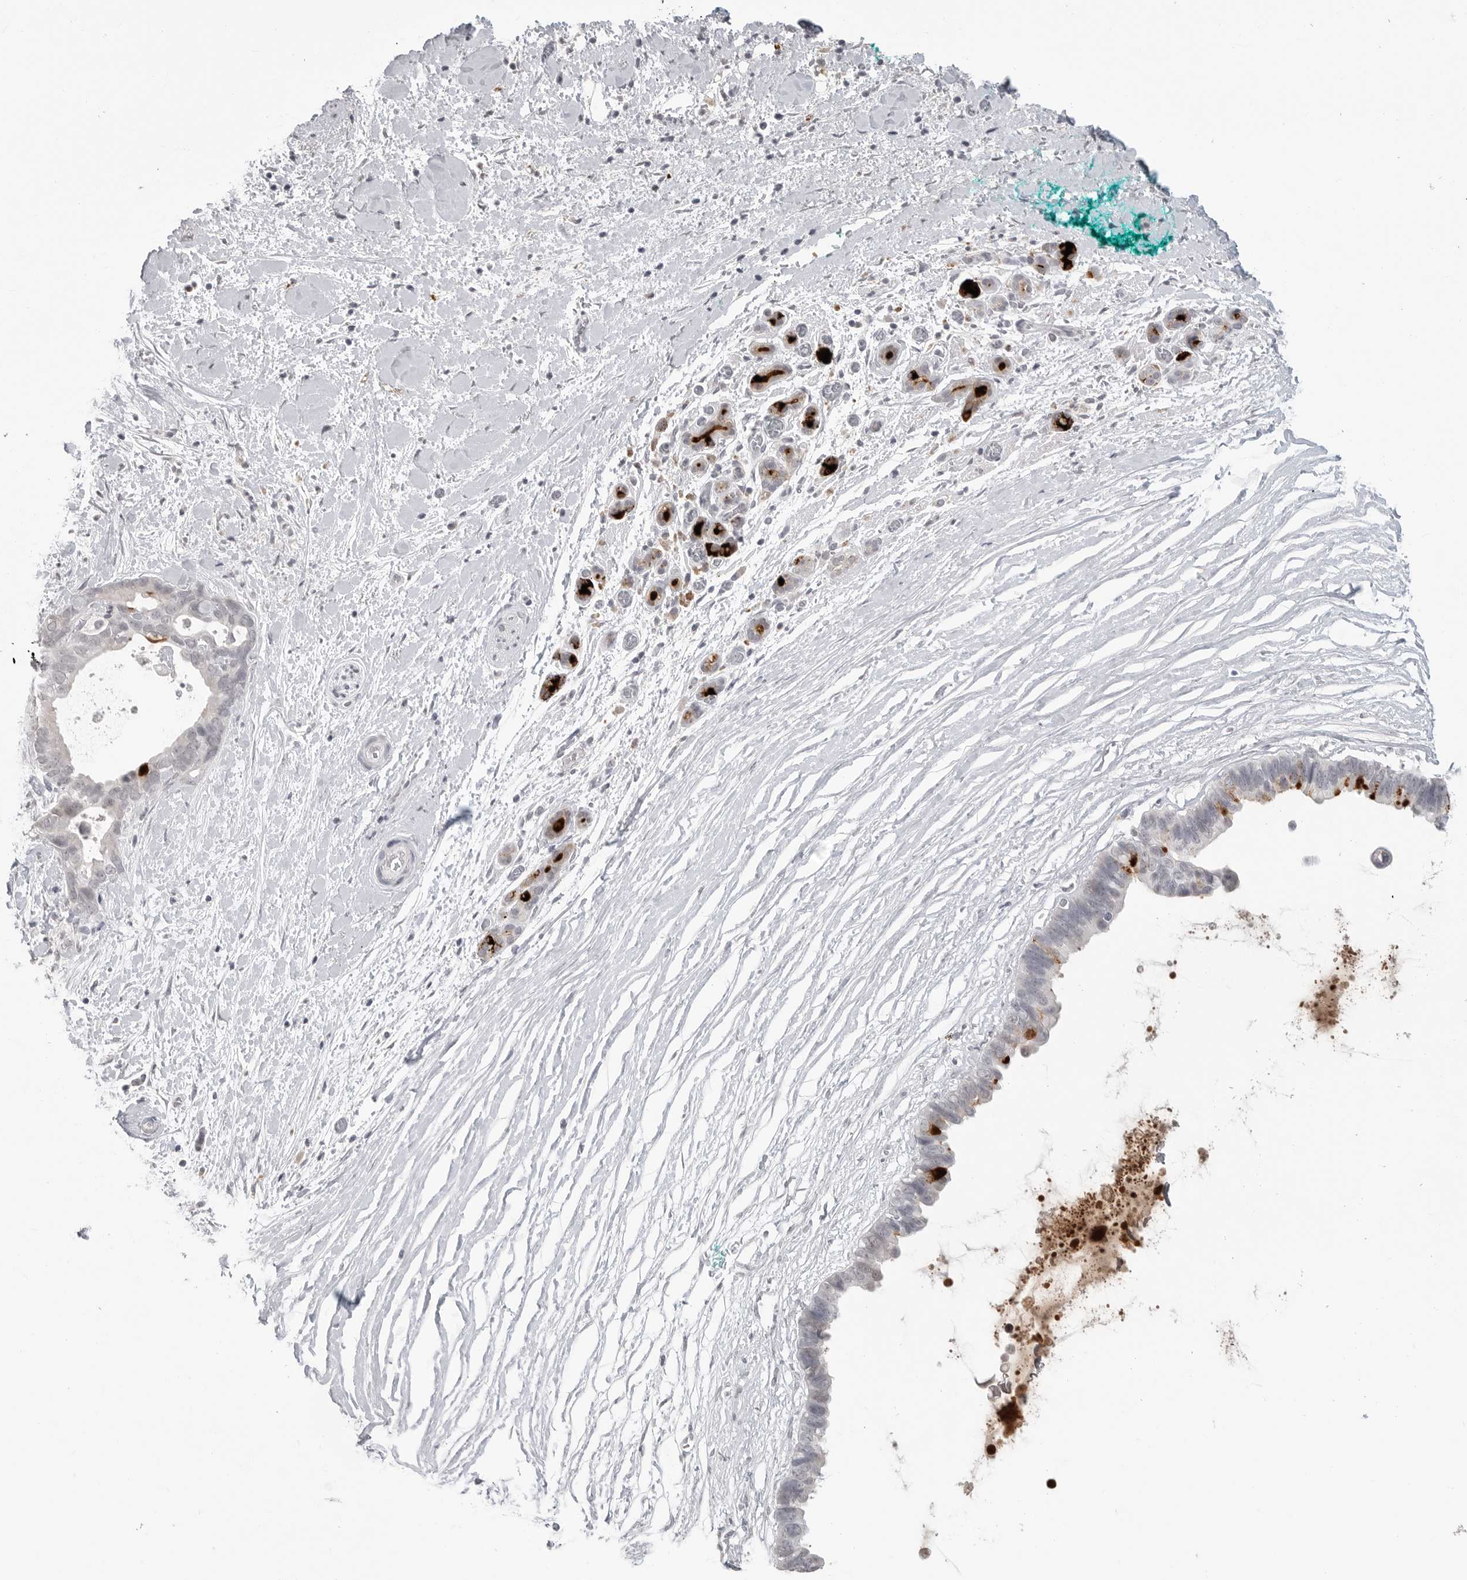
{"staining": {"intensity": "negative", "quantity": "none", "location": "none"}, "tissue": "pancreatic cancer", "cell_type": "Tumor cells", "image_type": "cancer", "snomed": [{"axis": "morphology", "description": "Adenocarcinoma, NOS"}, {"axis": "topography", "description": "Pancreas"}], "caption": "Human pancreatic cancer stained for a protein using immunohistochemistry (IHC) reveals no positivity in tumor cells.", "gene": "PRSS1", "patient": {"sex": "female", "age": 72}}